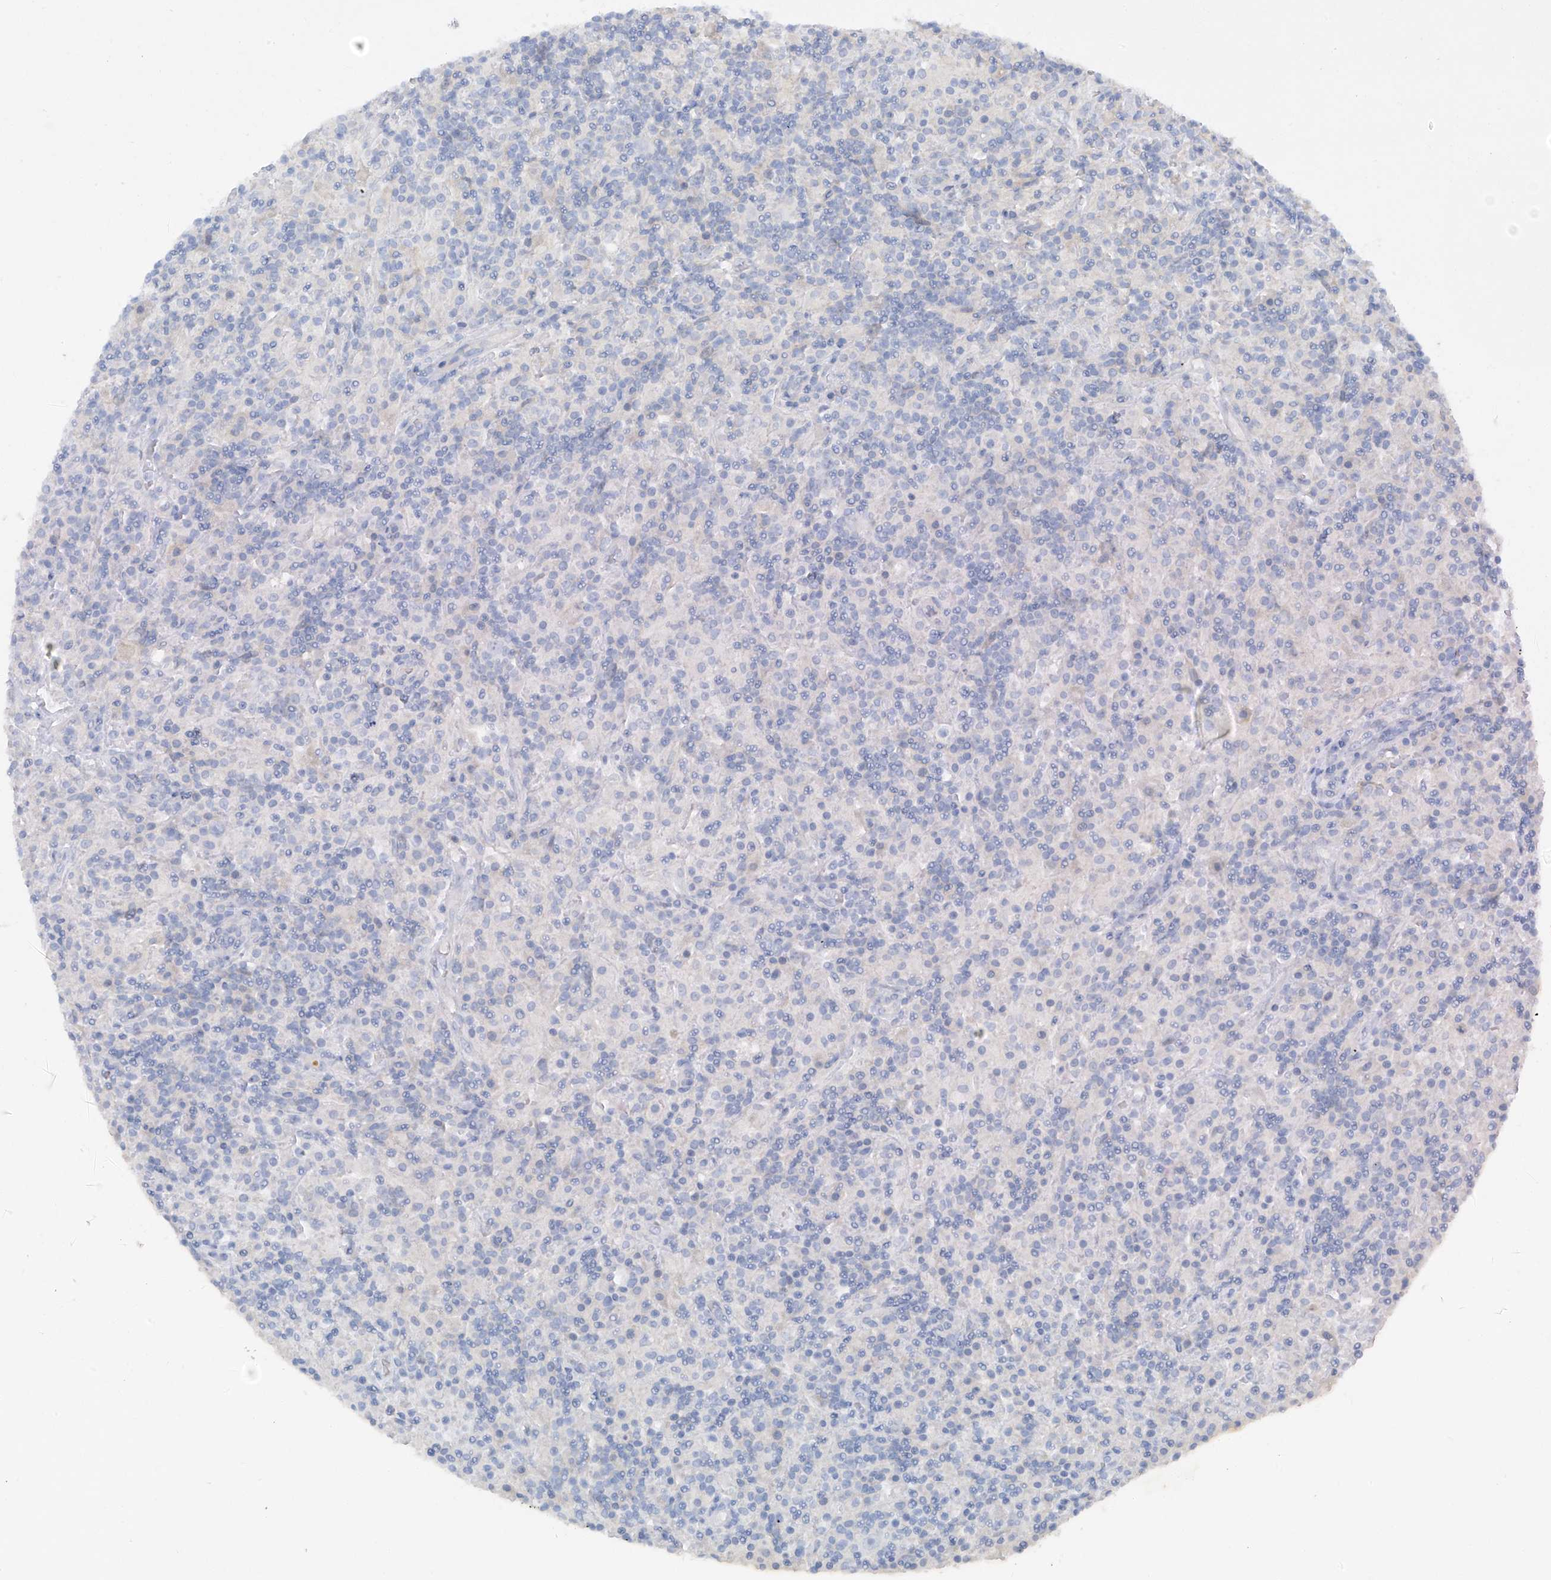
{"staining": {"intensity": "negative", "quantity": "none", "location": "none"}, "tissue": "lymphoma", "cell_type": "Tumor cells", "image_type": "cancer", "snomed": [{"axis": "morphology", "description": "Hodgkin's disease, NOS"}, {"axis": "topography", "description": "Lymph node"}], "caption": "The histopathology image demonstrates no staining of tumor cells in lymphoma.", "gene": "PRSS12", "patient": {"sex": "male", "age": 70}}